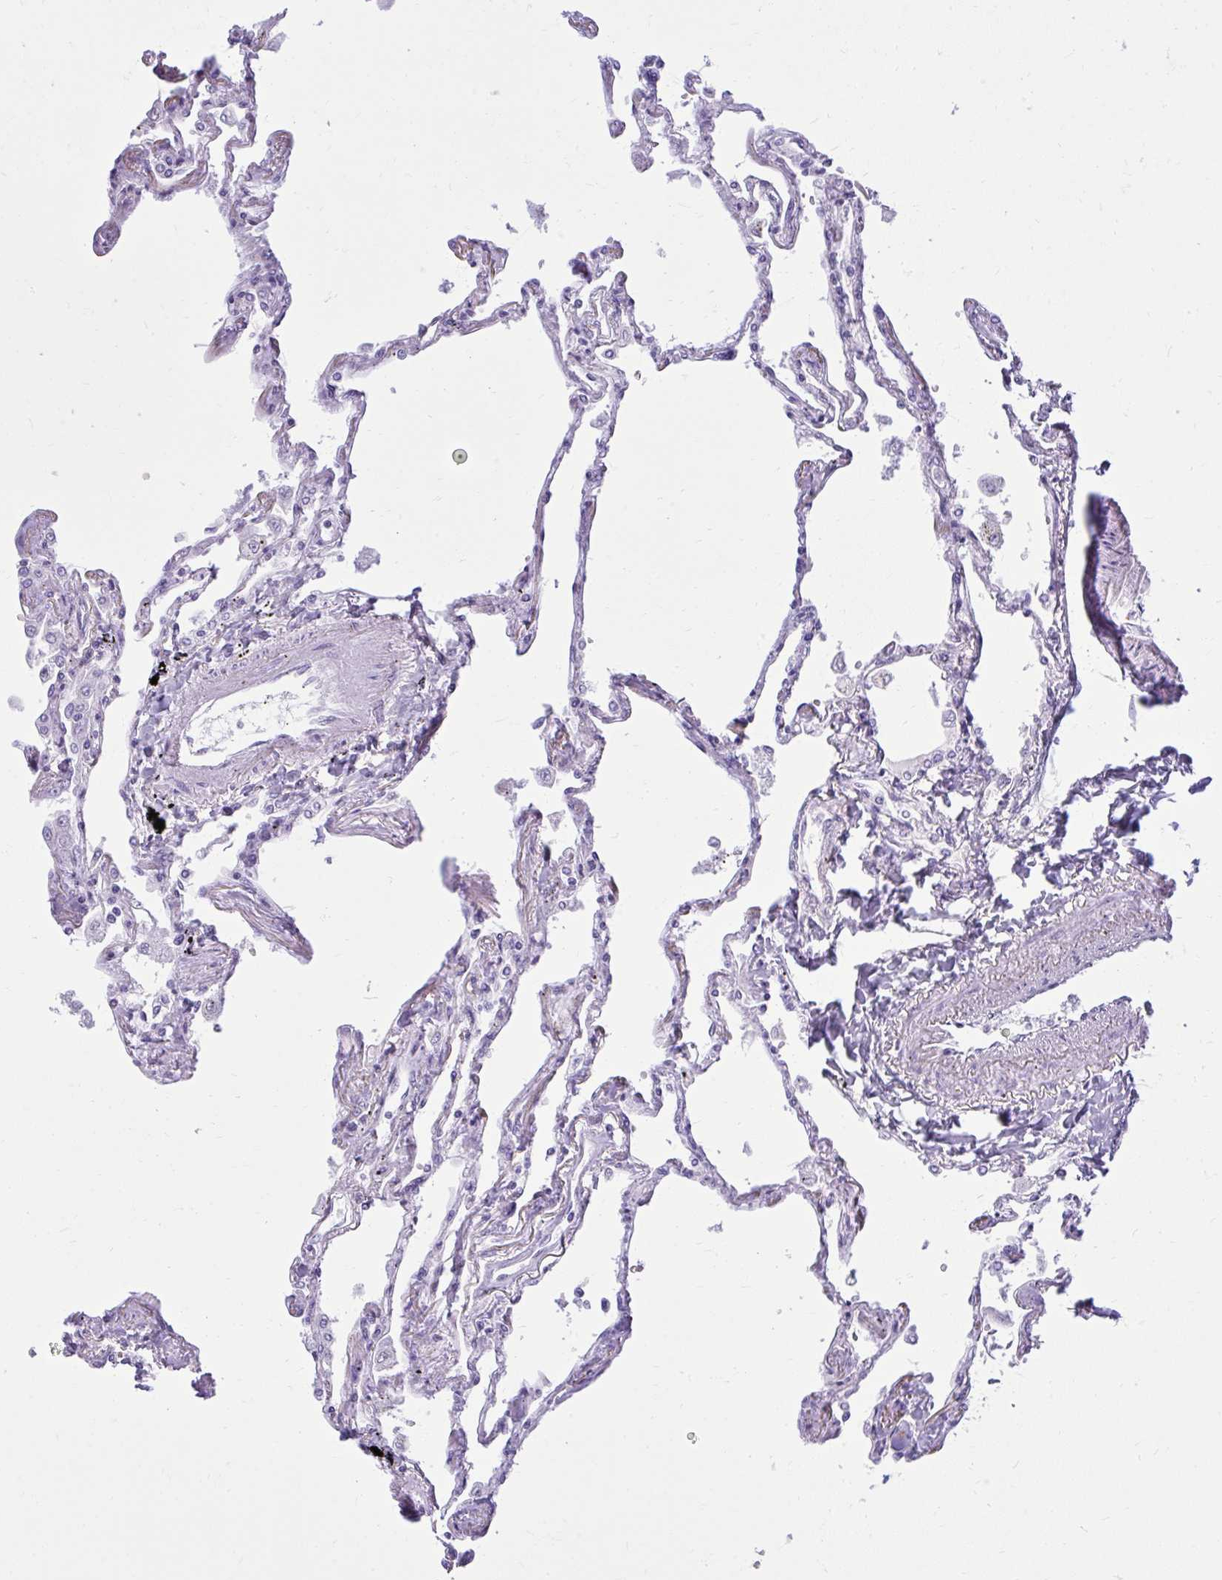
{"staining": {"intensity": "negative", "quantity": "none", "location": "none"}, "tissue": "lung", "cell_type": "Alveolar cells", "image_type": "normal", "snomed": [{"axis": "morphology", "description": "Normal tissue, NOS"}, {"axis": "topography", "description": "Lung"}], "caption": "Immunohistochemical staining of normal lung reveals no significant expression in alveolar cells. (DAB IHC with hematoxylin counter stain).", "gene": "PRAP1", "patient": {"sex": "female", "age": 67}}